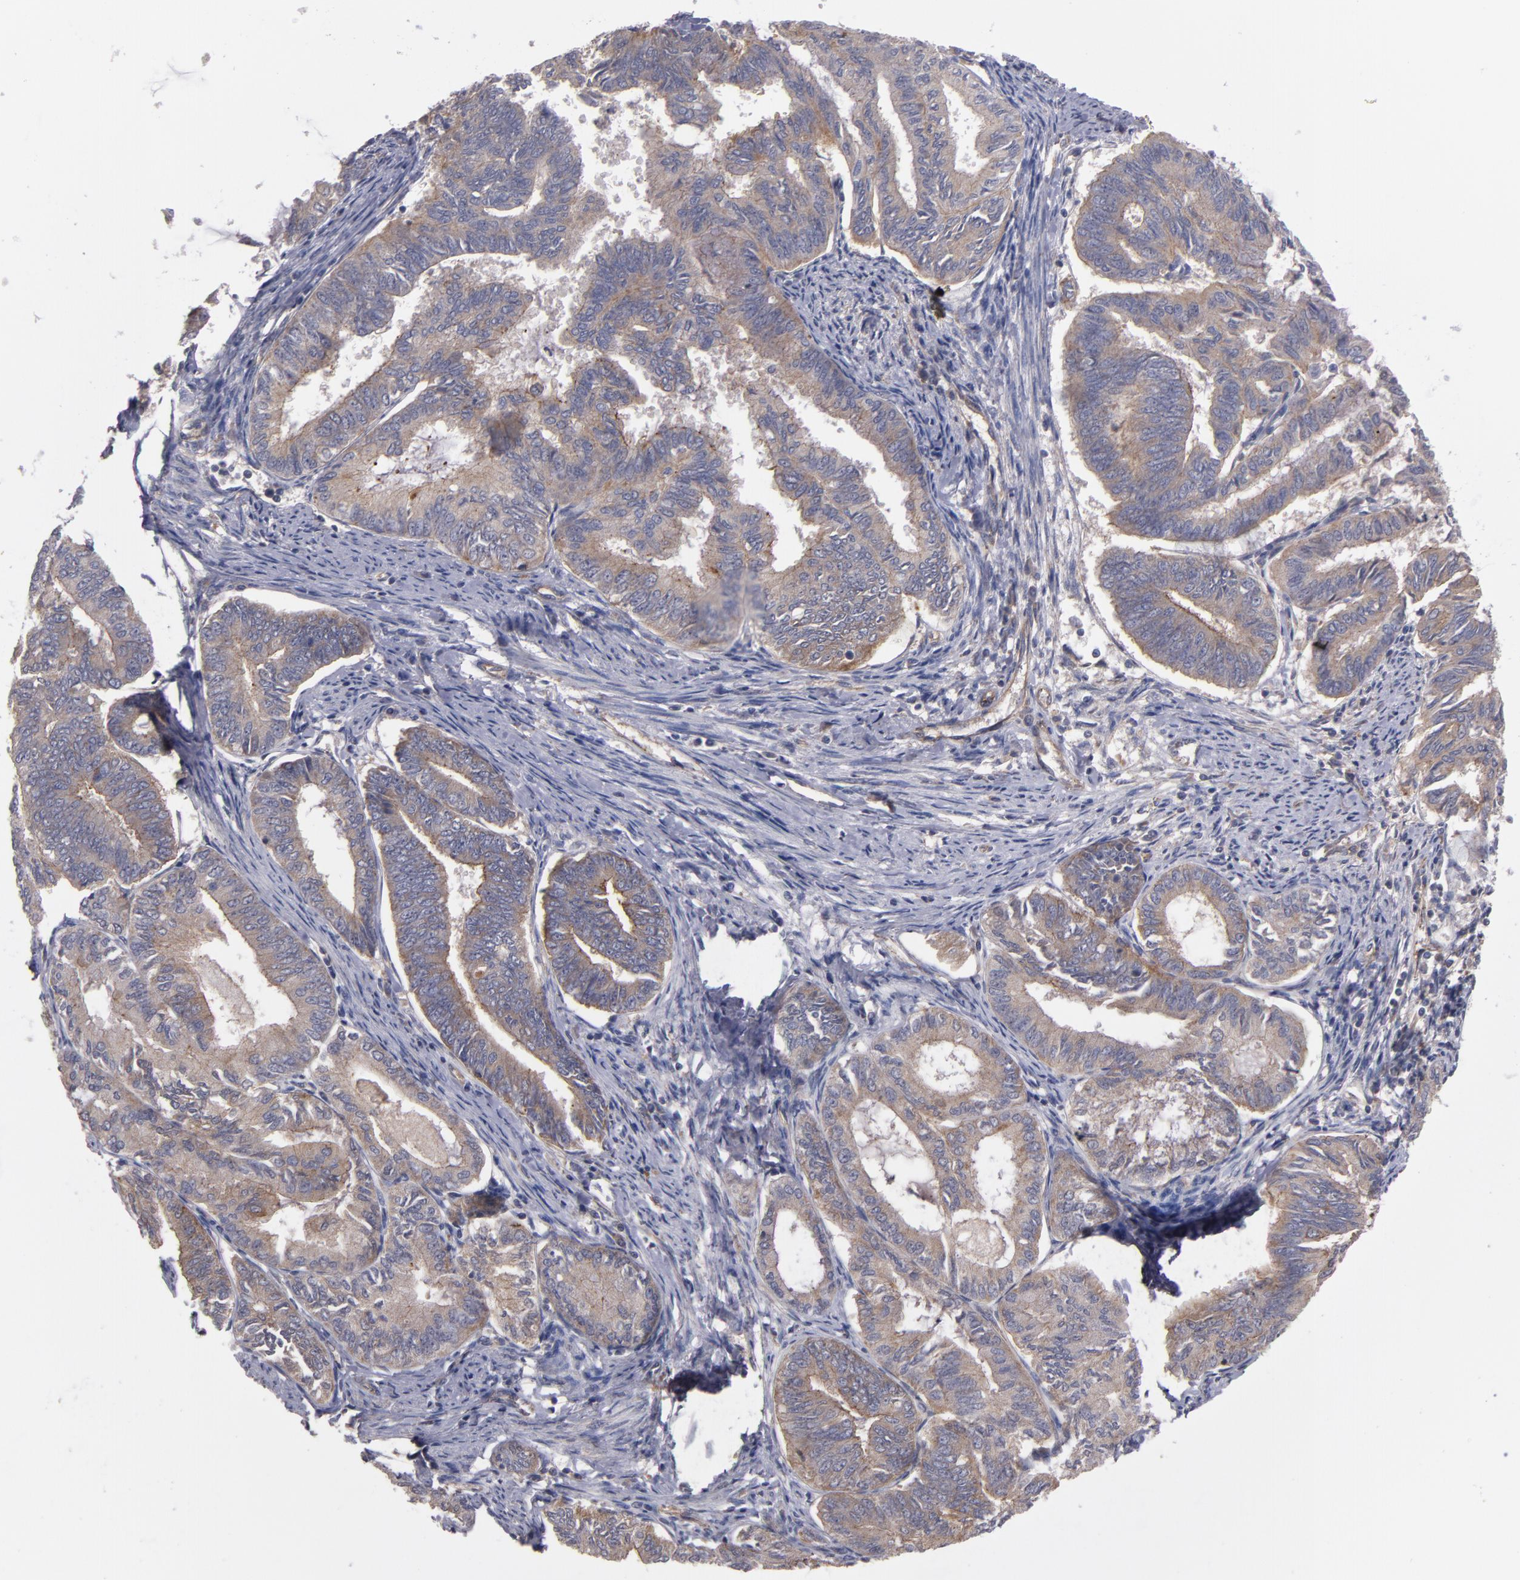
{"staining": {"intensity": "weak", "quantity": ">75%", "location": "cytoplasmic/membranous"}, "tissue": "endometrial cancer", "cell_type": "Tumor cells", "image_type": "cancer", "snomed": [{"axis": "morphology", "description": "Adenocarcinoma, NOS"}, {"axis": "topography", "description": "Endometrium"}], "caption": "Adenocarcinoma (endometrial) was stained to show a protein in brown. There is low levels of weak cytoplasmic/membranous positivity in about >75% of tumor cells.", "gene": "CTSO", "patient": {"sex": "female", "age": 86}}